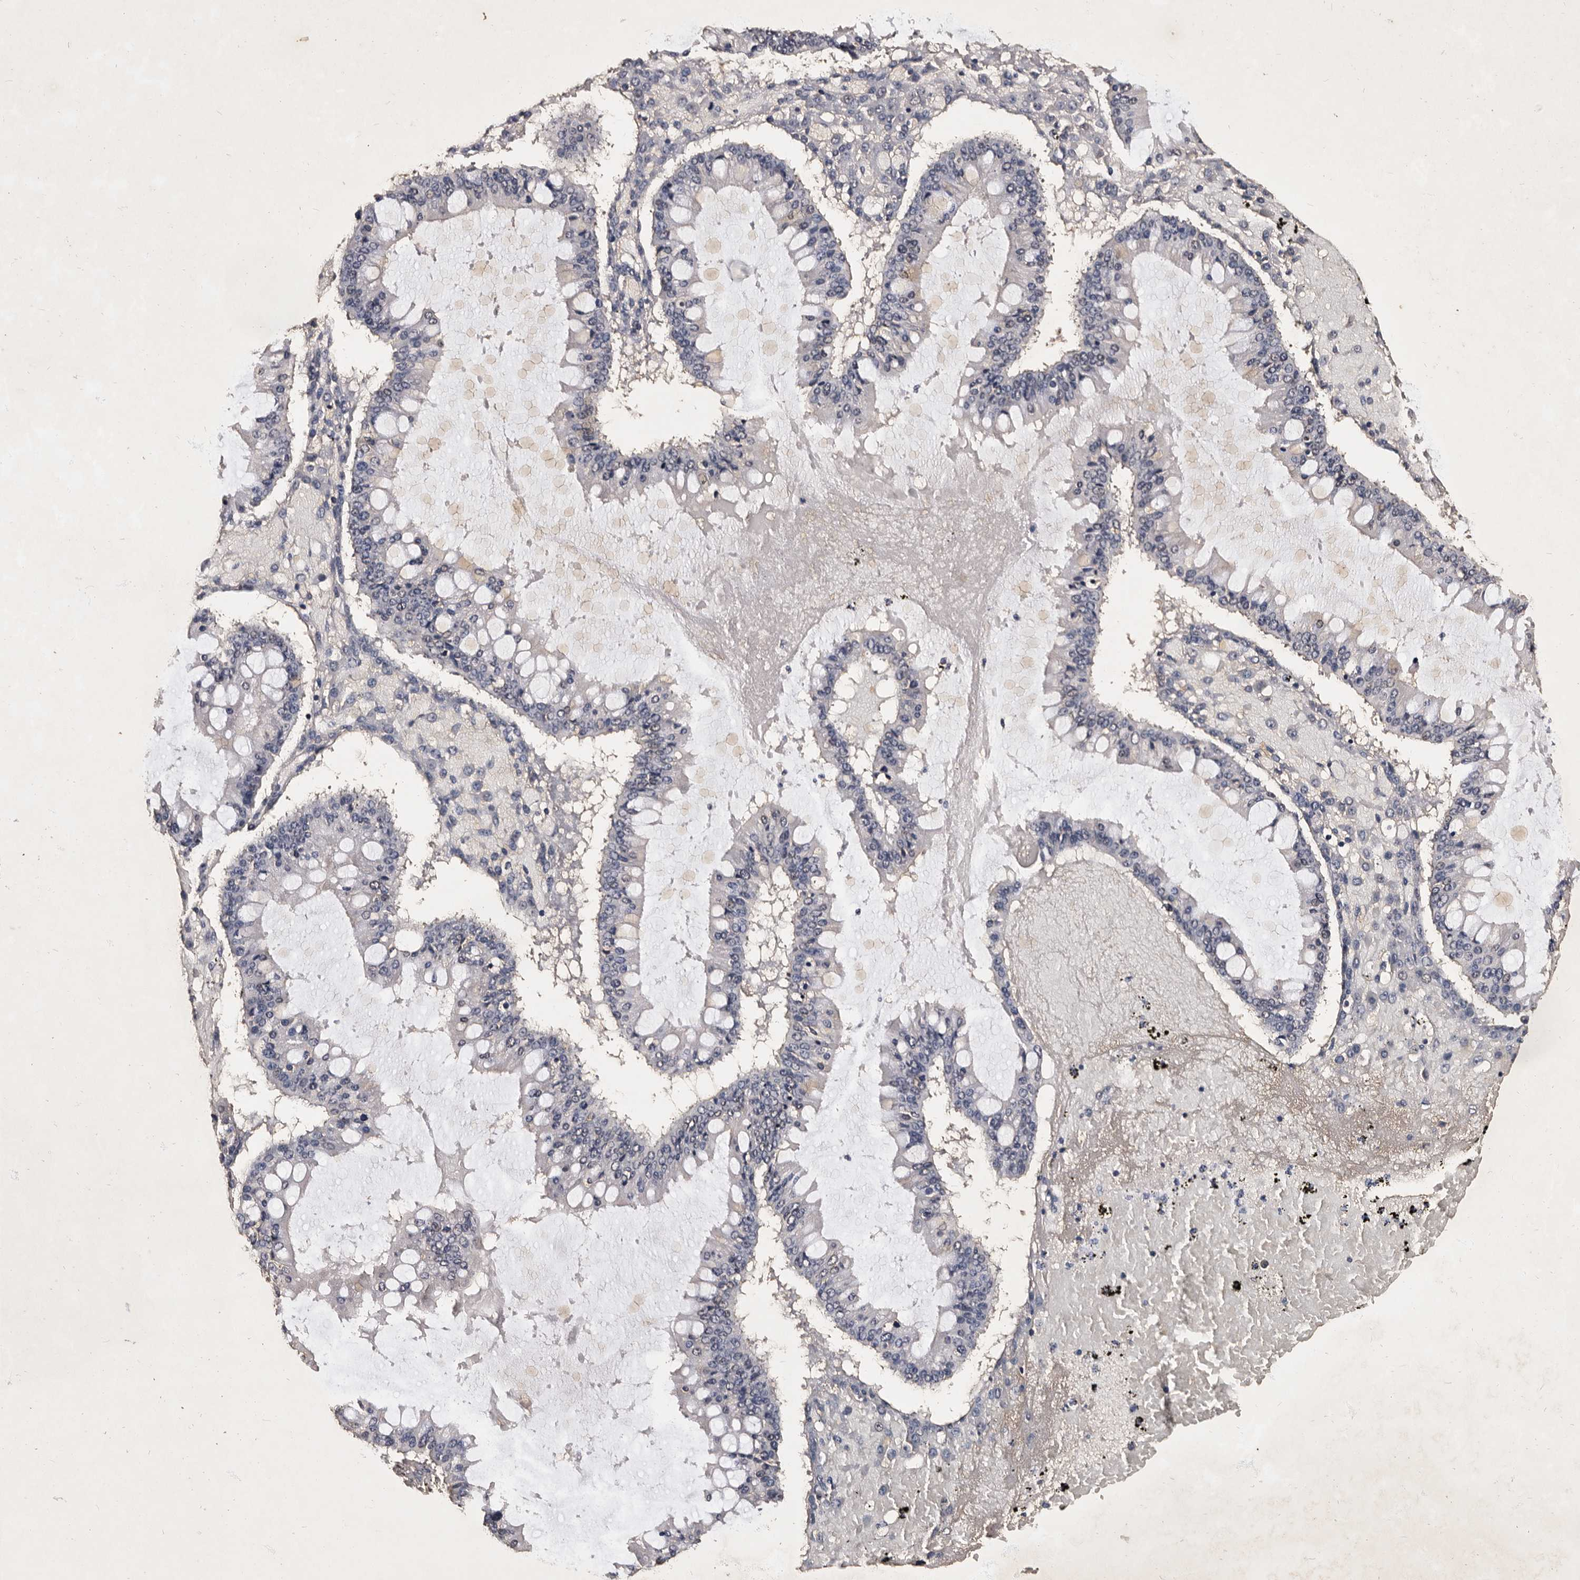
{"staining": {"intensity": "negative", "quantity": "none", "location": "none"}, "tissue": "ovarian cancer", "cell_type": "Tumor cells", "image_type": "cancer", "snomed": [{"axis": "morphology", "description": "Cystadenocarcinoma, mucinous, NOS"}, {"axis": "topography", "description": "Ovary"}], "caption": "Immunohistochemical staining of ovarian mucinous cystadenocarcinoma reveals no significant positivity in tumor cells. The staining is performed using DAB (3,3'-diaminobenzidine) brown chromogen with nuclei counter-stained in using hematoxylin.", "gene": "PARS2", "patient": {"sex": "female", "age": 73}}